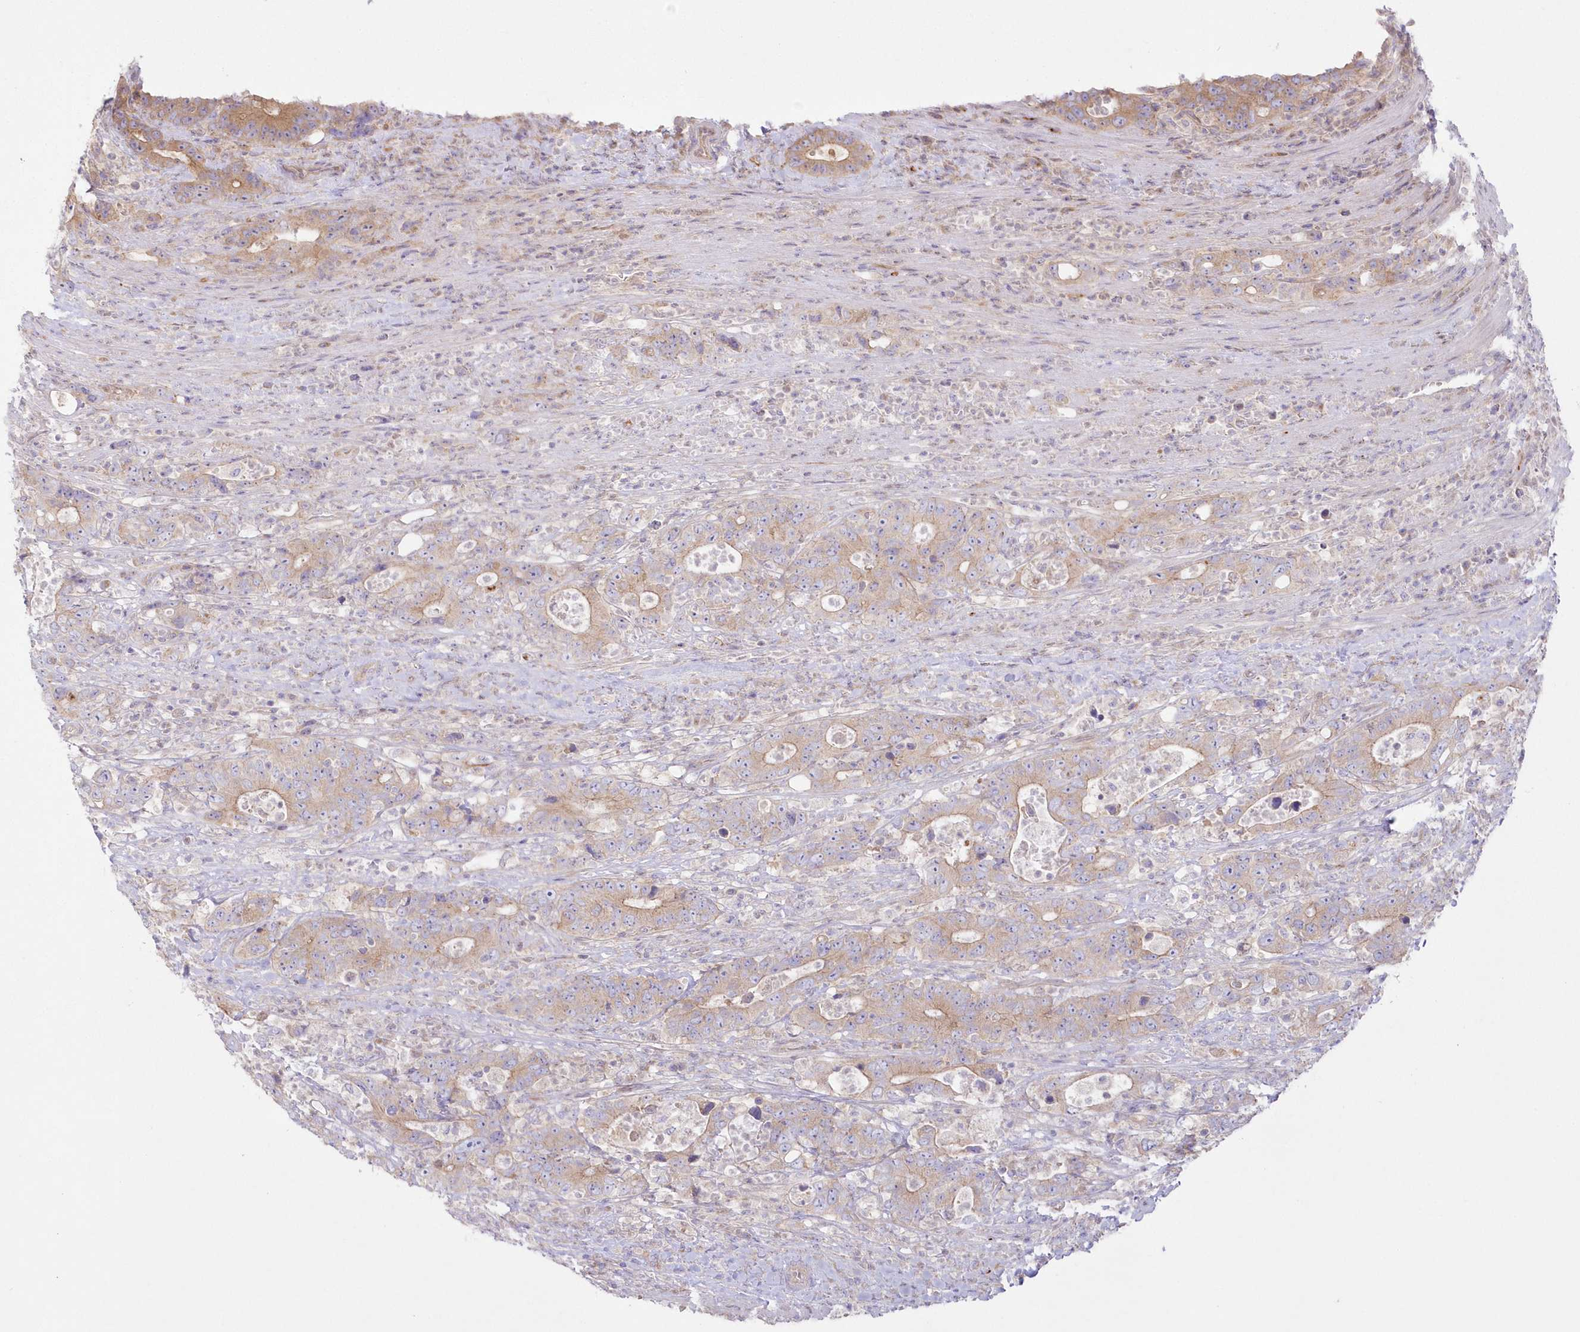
{"staining": {"intensity": "moderate", "quantity": "25%-75%", "location": "cytoplasmic/membranous"}, "tissue": "colorectal cancer", "cell_type": "Tumor cells", "image_type": "cancer", "snomed": [{"axis": "morphology", "description": "Adenocarcinoma, NOS"}, {"axis": "topography", "description": "Colon"}], "caption": "IHC (DAB) staining of colorectal cancer (adenocarcinoma) shows moderate cytoplasmic/membranous protein positivity in about 25%-75% of tumor cells.", "gene": "ZNF843", "patient": {"sex": "female", "age": 75}}